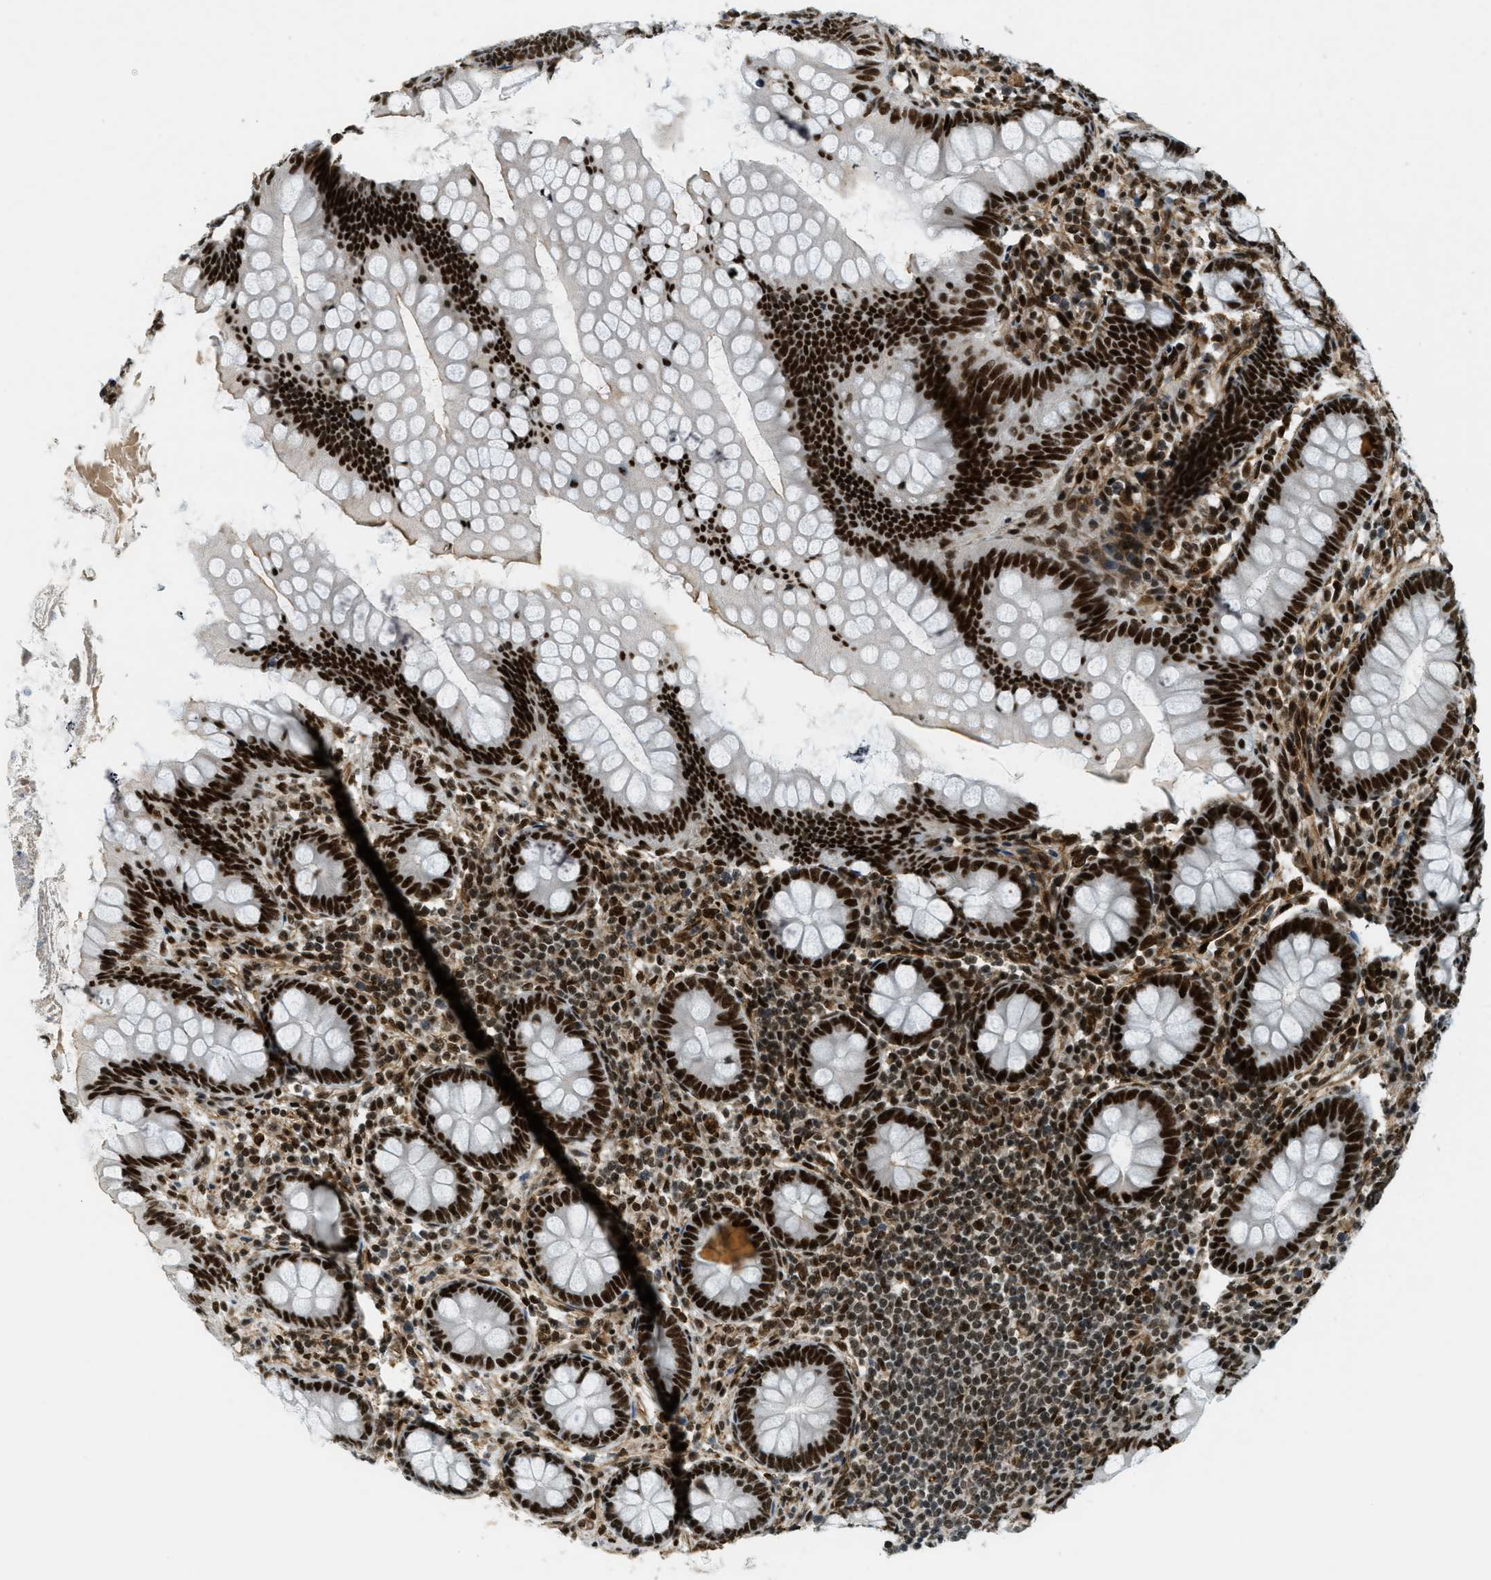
{"staining": {"intensity": "strong", "quantity": ">75%", "location": "nuclear"}, "tissue": "appendix", "cell_type": "Glandular cells", "image_type": "normal", "snomed": [{"axis": "morphology", "description": "Normal tissue, NOS"}, {"axis": "topography", "description": "Appendix"}], "caption": "Immunohistochemistry histopathology image of benign appendix: appendix stained using immunohistochemistry exhibits high levels of strong protein expression localized specifically in the nuclear of glandular cells, appearing as a nuclear brown color.", "gene": "ZFR", "patient": {"sex": "female", "age": 77}}